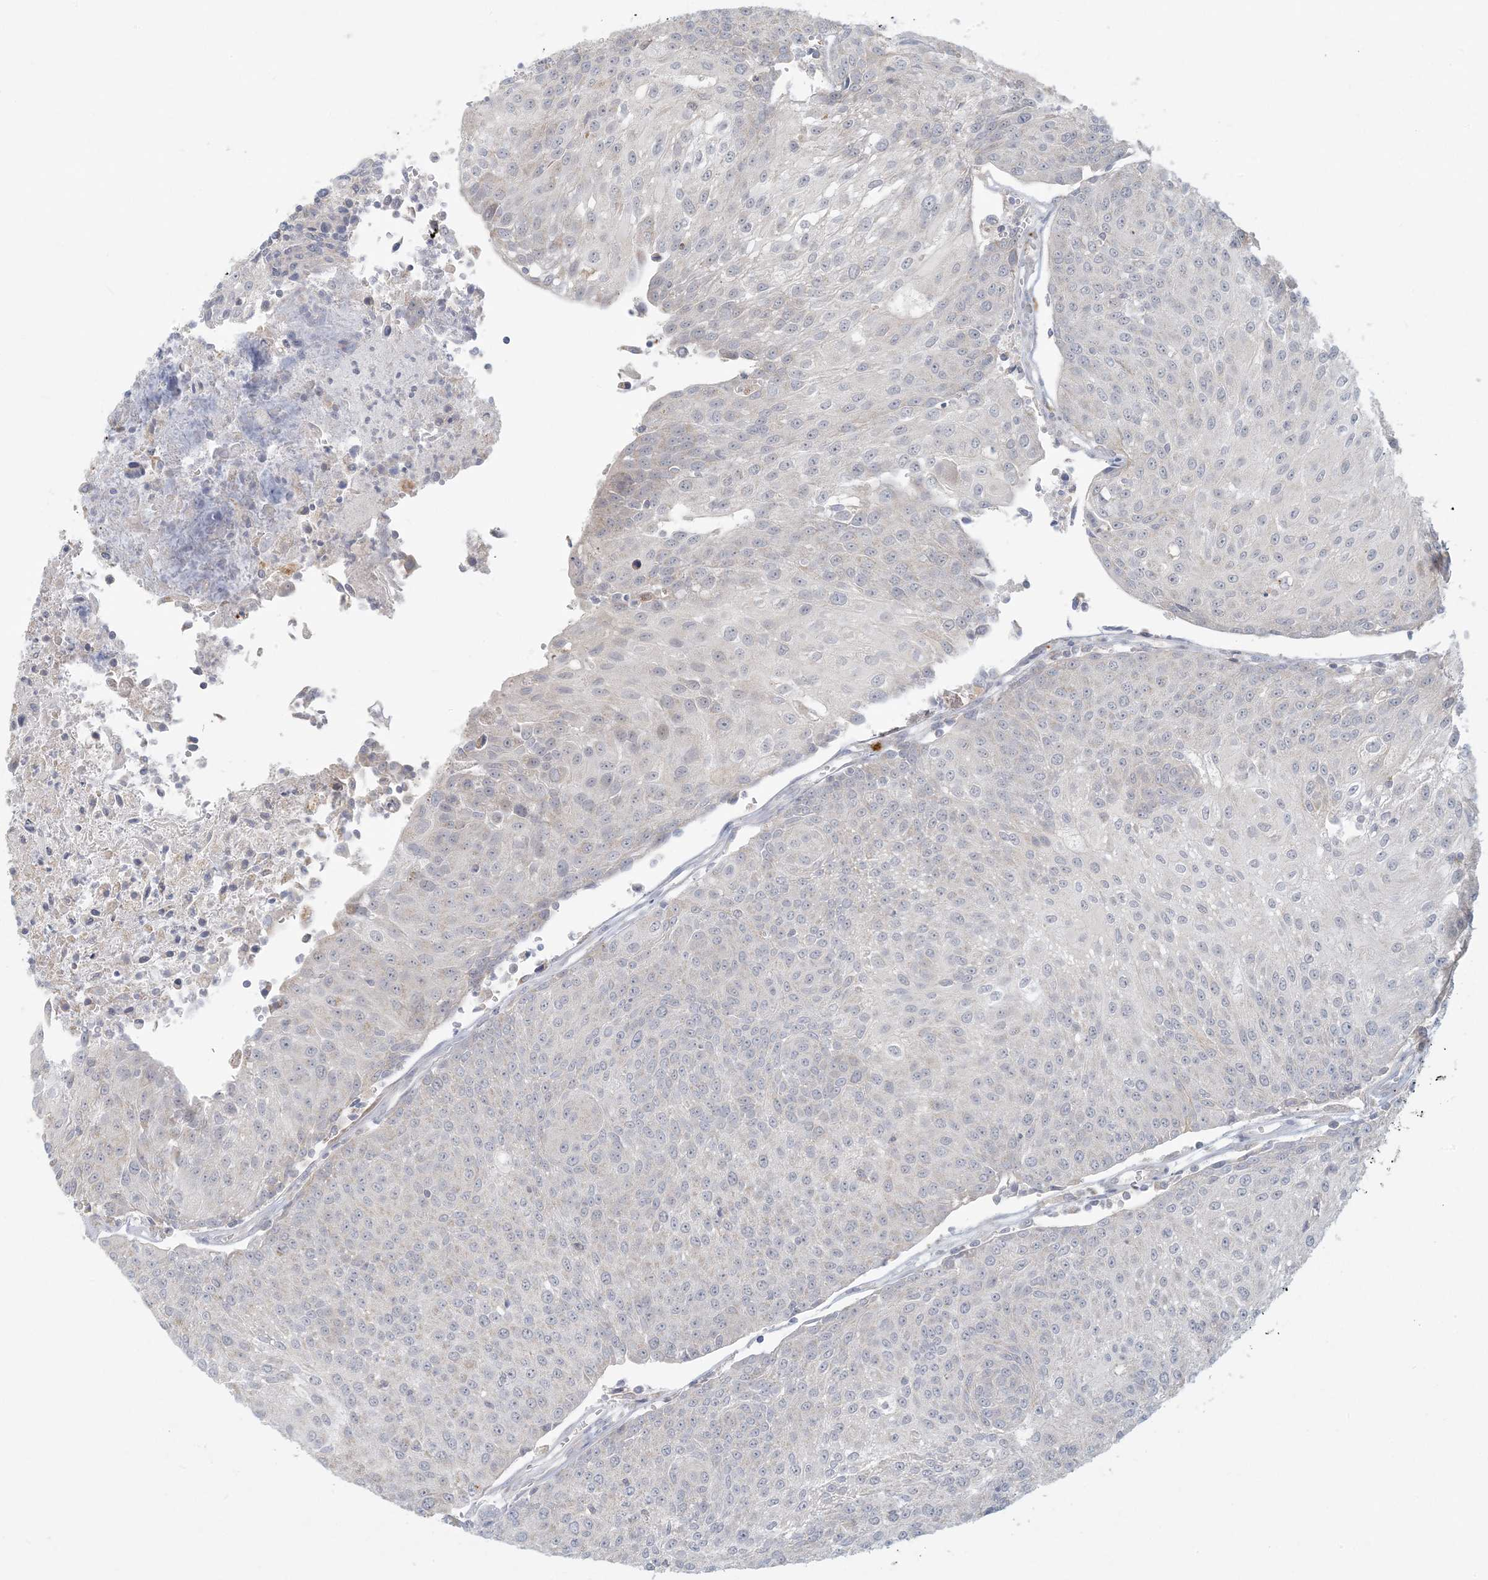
{"staining": {"intensity": "negative", "quantity": "none", "location": "none"}, "tissue": "urothelial cancer", "cell_type": "Tumor cells", "image_type": "cancer", "snomed": [{"axis": "morphology", "description": "Urothelial carcinoma, High grade"}, {"axis": "topography", "description": "Urinary bladder"}], "caption": "Tumor cells are negative for protein expression in human urothelial carcinoma (high-grade).", "gene": "MCAT", "patient": {"sex": "female", "age": 85}}